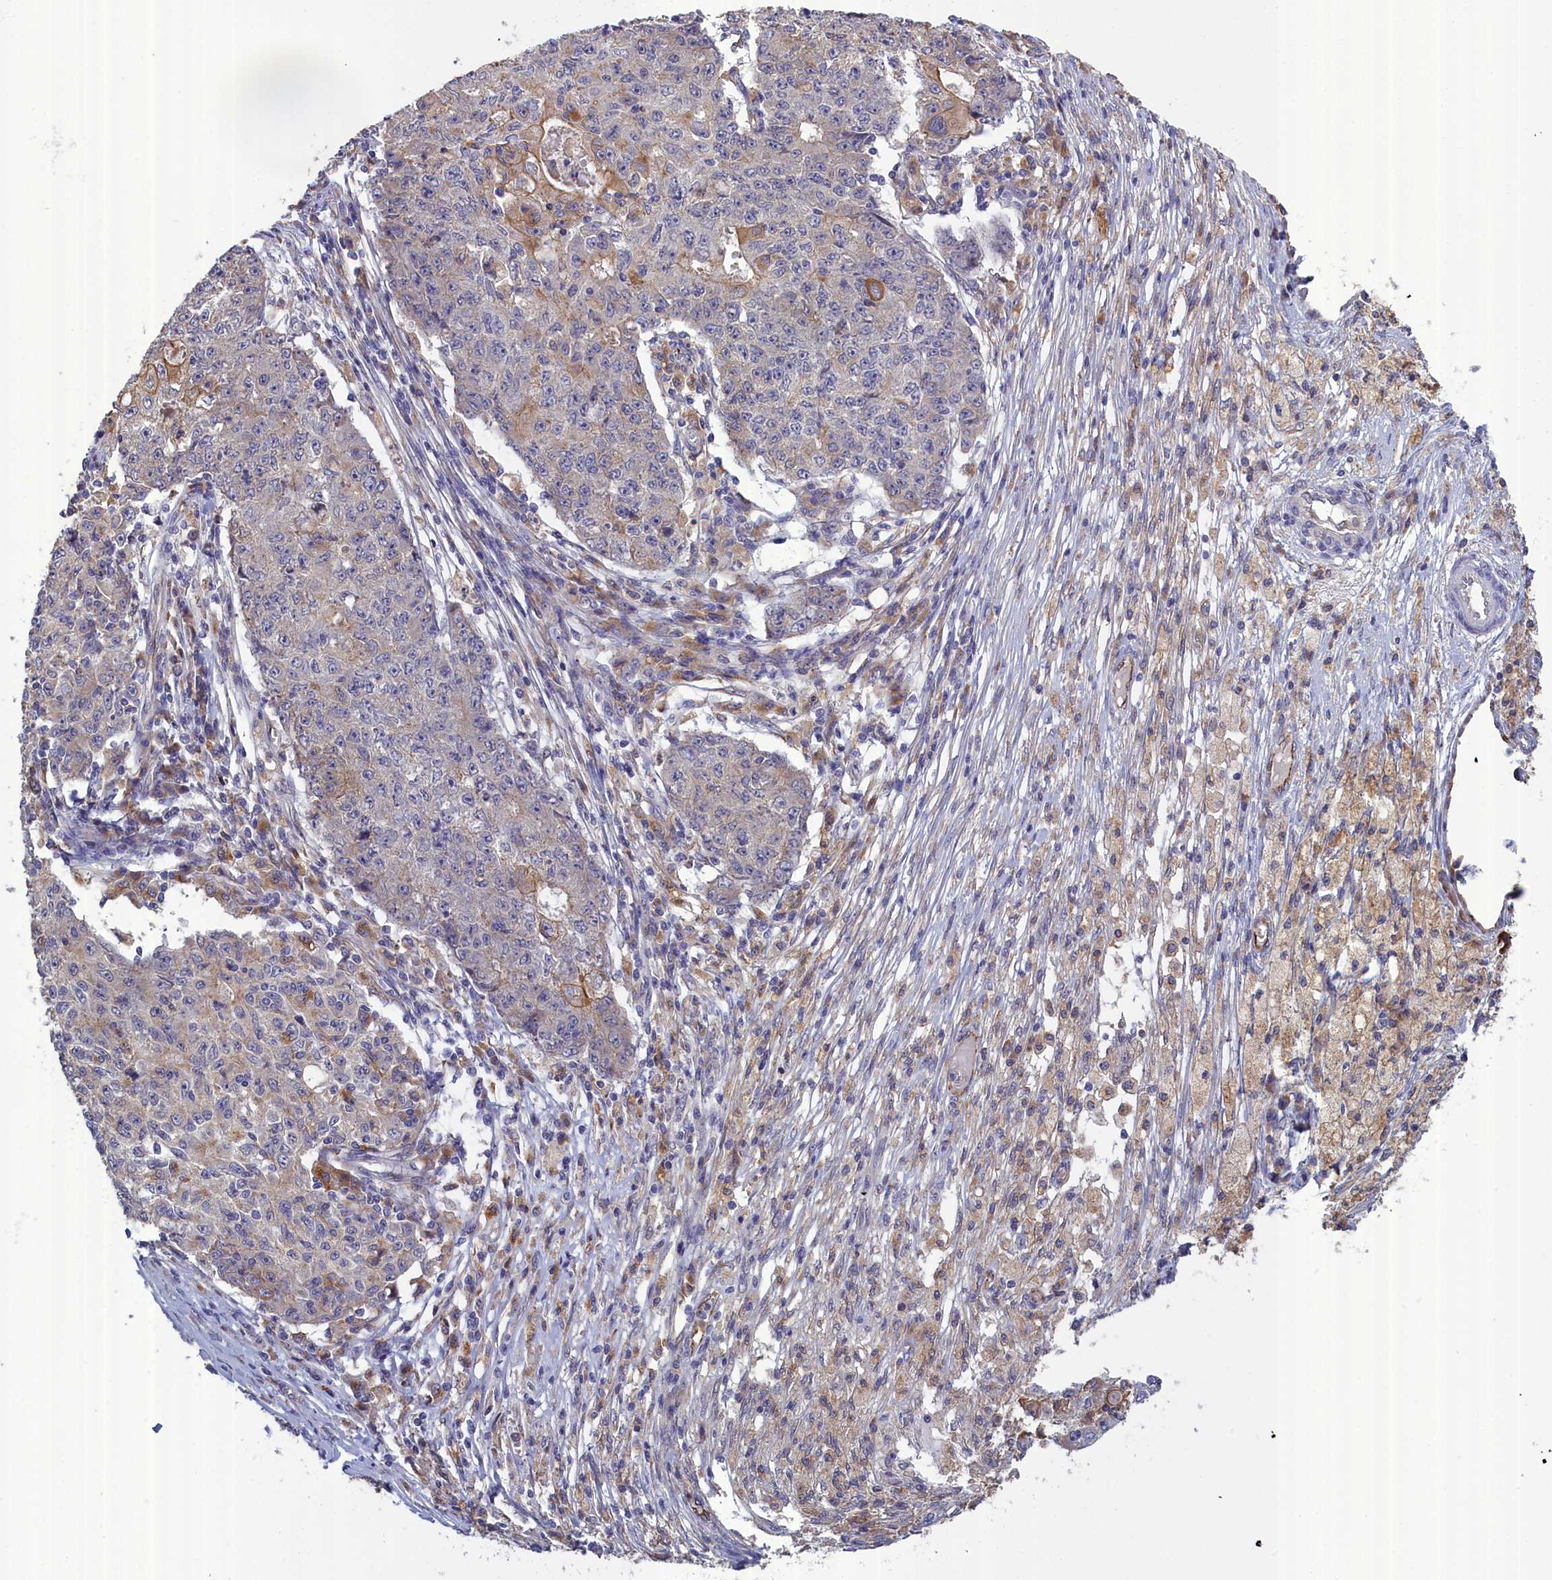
{"staining": {"intensity": "moderate", "quantity": "25%-75%", "location": "cytoplasmic/membranous"}, "tissue": "ovarian cancer", "cell_type": "Tumor cells", "image_type": "cancer", "snomed": [{"axis": "morphology", "description": "Carcinoma, endometroid"}, {"axis": "topography", "description": "Ovary"}], "caption": "IHC histopathology image of neoplastic tissue: human endometroid carcinoma (ovarian) stained using immunohistochemistry (IHC) displays medium levels of moderate protein expression localized specifically in the cytoplasmic/membranous of tumor cells, appearing as a cytoplasmic/membranous brown color.", "gene": "COL19A1", "patient": {"sex": "female", "age": 42}}